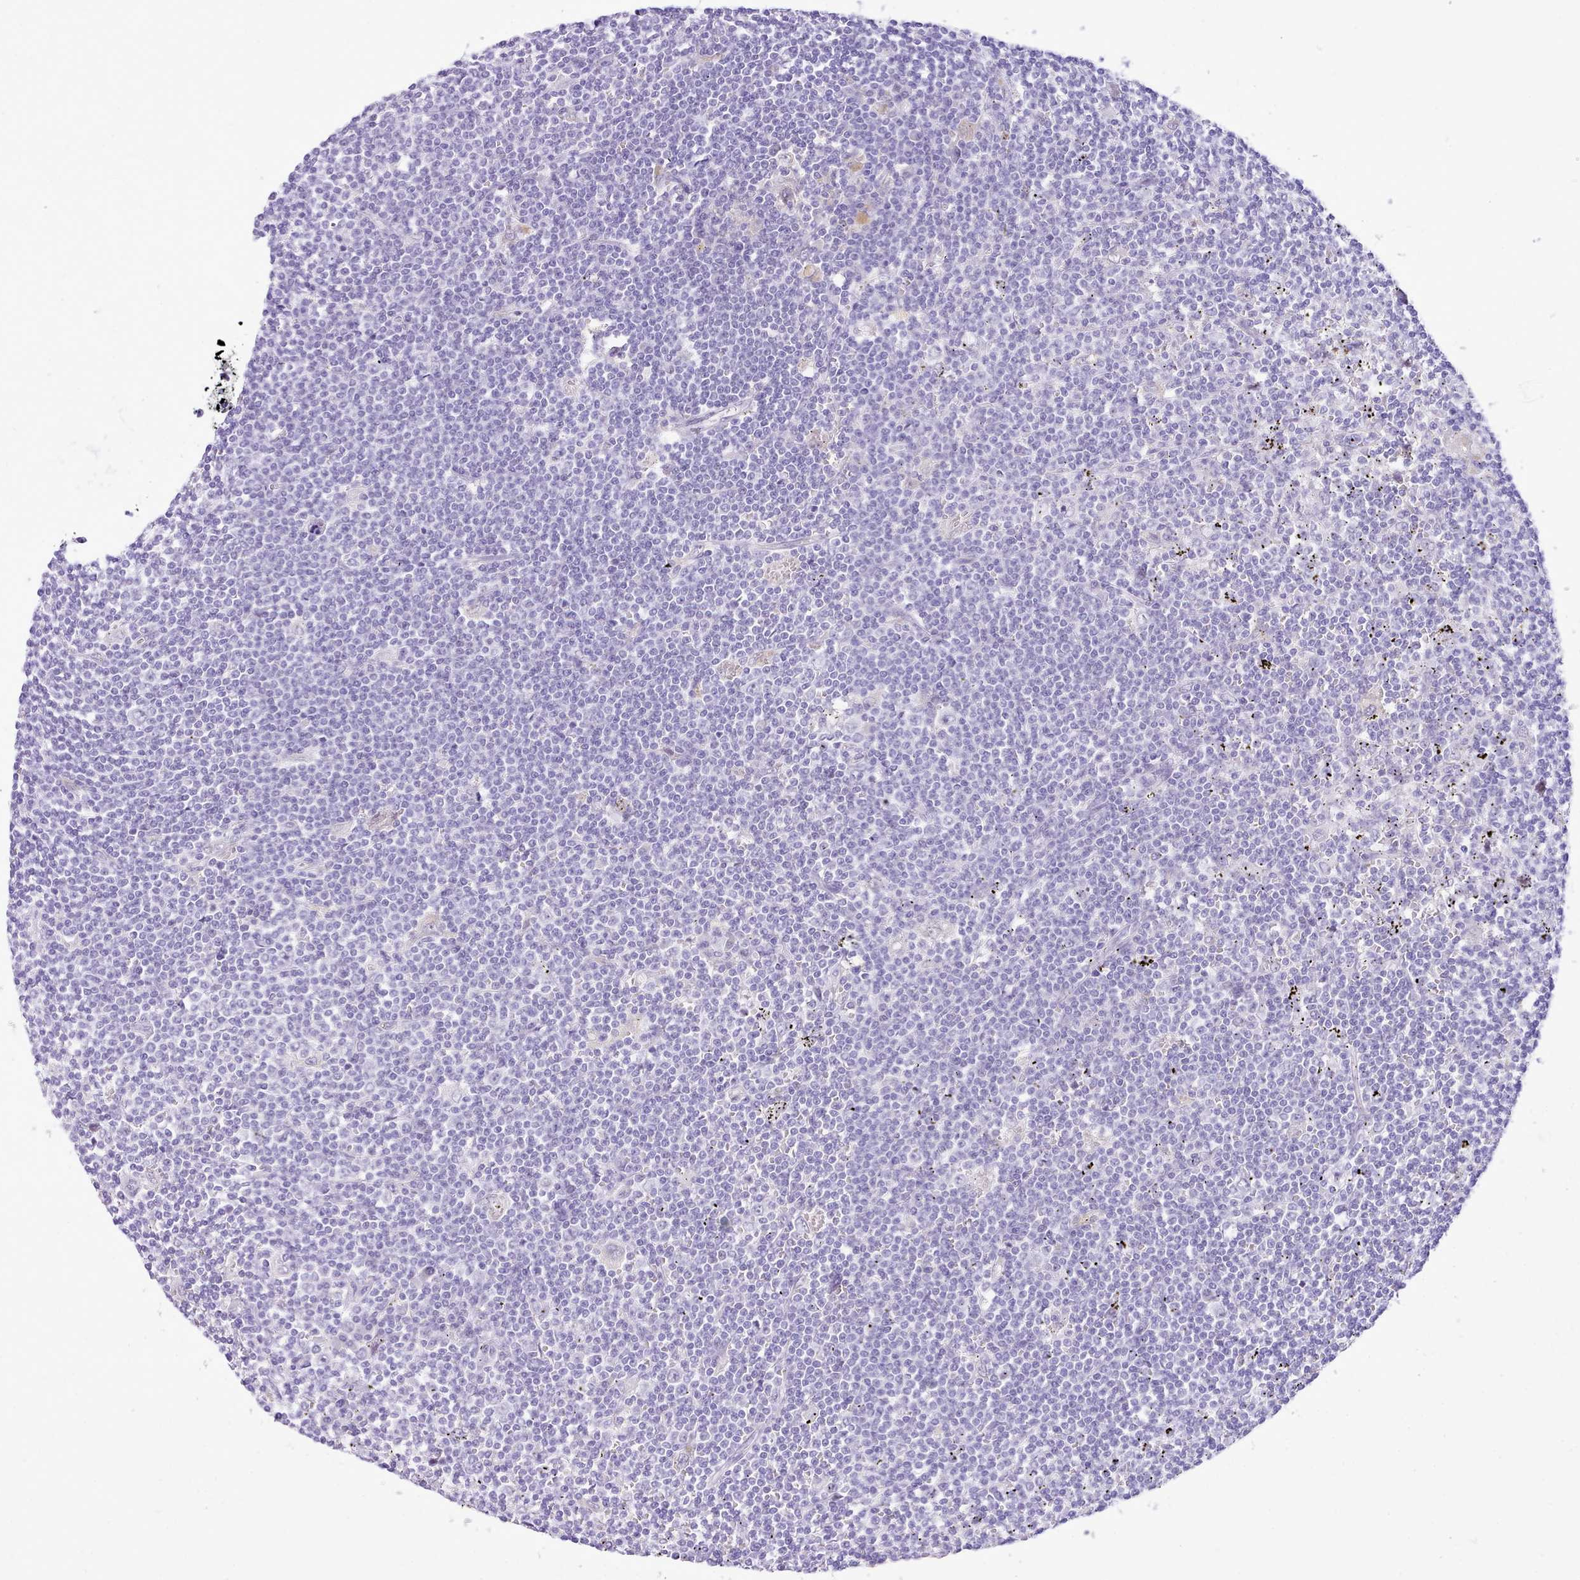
{"staining": {"intensity": "negative", "quantity": "none", "location": "none"}, "tissue": "lymphoma", "cell_type": "Tumor cells", "image_type": "cancer", "snomed": [{"axis": "morphology", "description": "Malignant lymphoma, non-Hodgkin's type, Low grade"}, {"axis": "topography", "description": "Spleen"}], "caption": "IHC of human lymphoma displays no positivity in tumor cells.", "gene": "LRRC37A", "patient": {"sex": "male", "age": 76}}